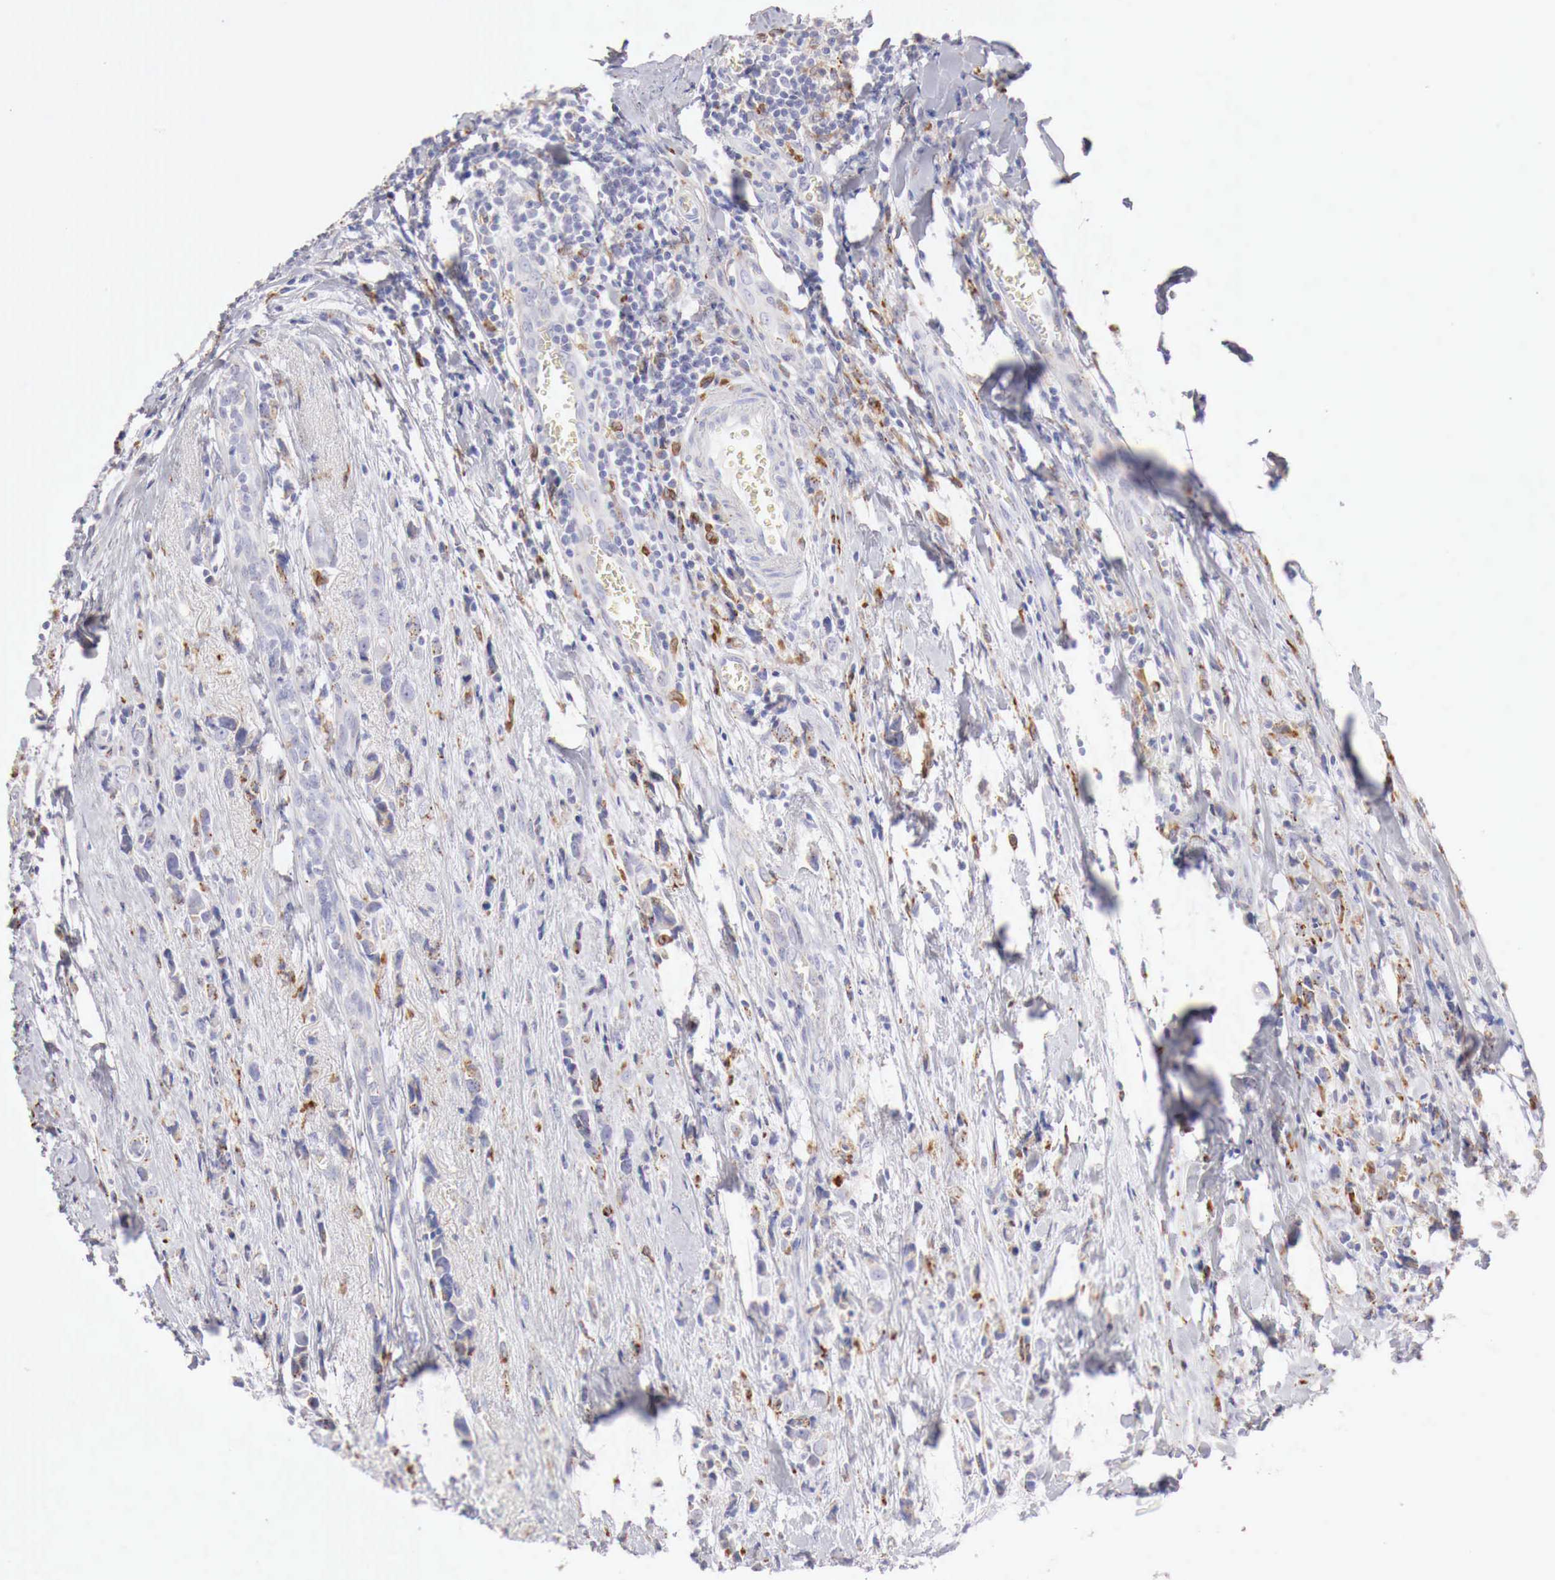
{"staining": {"intensity": "moderate", "quantity": "<25%", "location": "cytoplasmic/membranous"}, "tissue": "breast cancer", "cell_type": "Tumor cells", "image_type": "cancer", "snomed": [{"axis": "morphology", "description": "Lobular carcinoma"}, {"axis": "topography", "description": "Breast"}], "caption": "IHC of human lobular carcinoma (breast) reveals low levels of moderate cytoplasmic/membranous positivity in about <25% of tumor cells.", "gene": "GLA", "patient": {"sex": "female", "age": 57}}